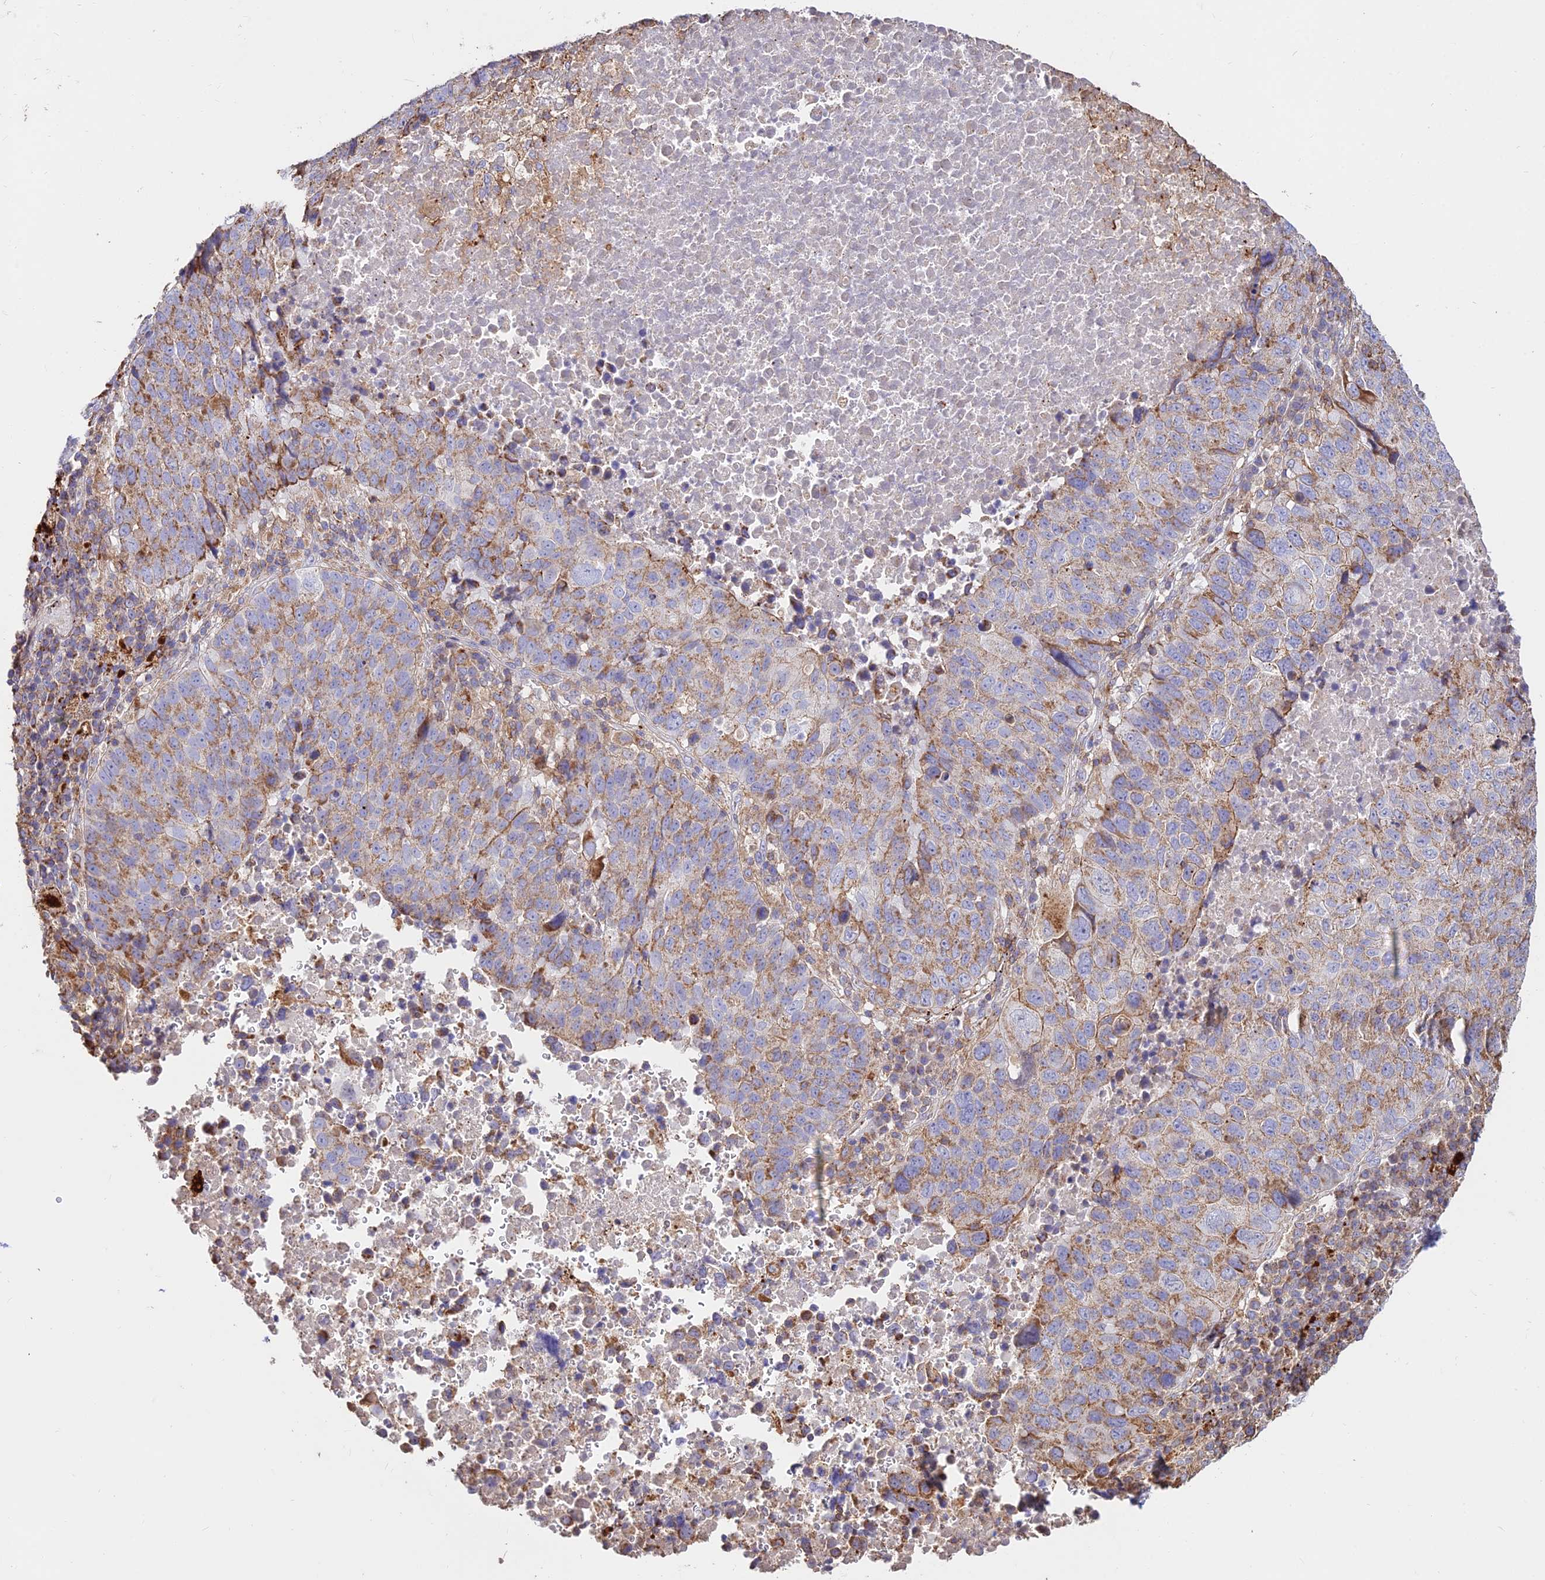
{"staining": {"intensity": "moderate", "quantity": "25%-75%", "location": "cytoplasmic/membranous"}, "tissue": "lung cancer", "cell_type": "Tumor cells", "image_type": "cancer", "snomed": [{"axis": "morphology", "description": "Squamous cell carcinoma, NOS"}, {"axis": "topography", "description": "Lung"}], "caption": "Brown immunohistochemical staining in human squamous cell carcinoma (lung) shows moderate cytoplasmic/membranous staining in about 25%-75% of tumor cells.", "gene": "PNLIPRP3", "patient": {"sex": "male", "age": 73}}